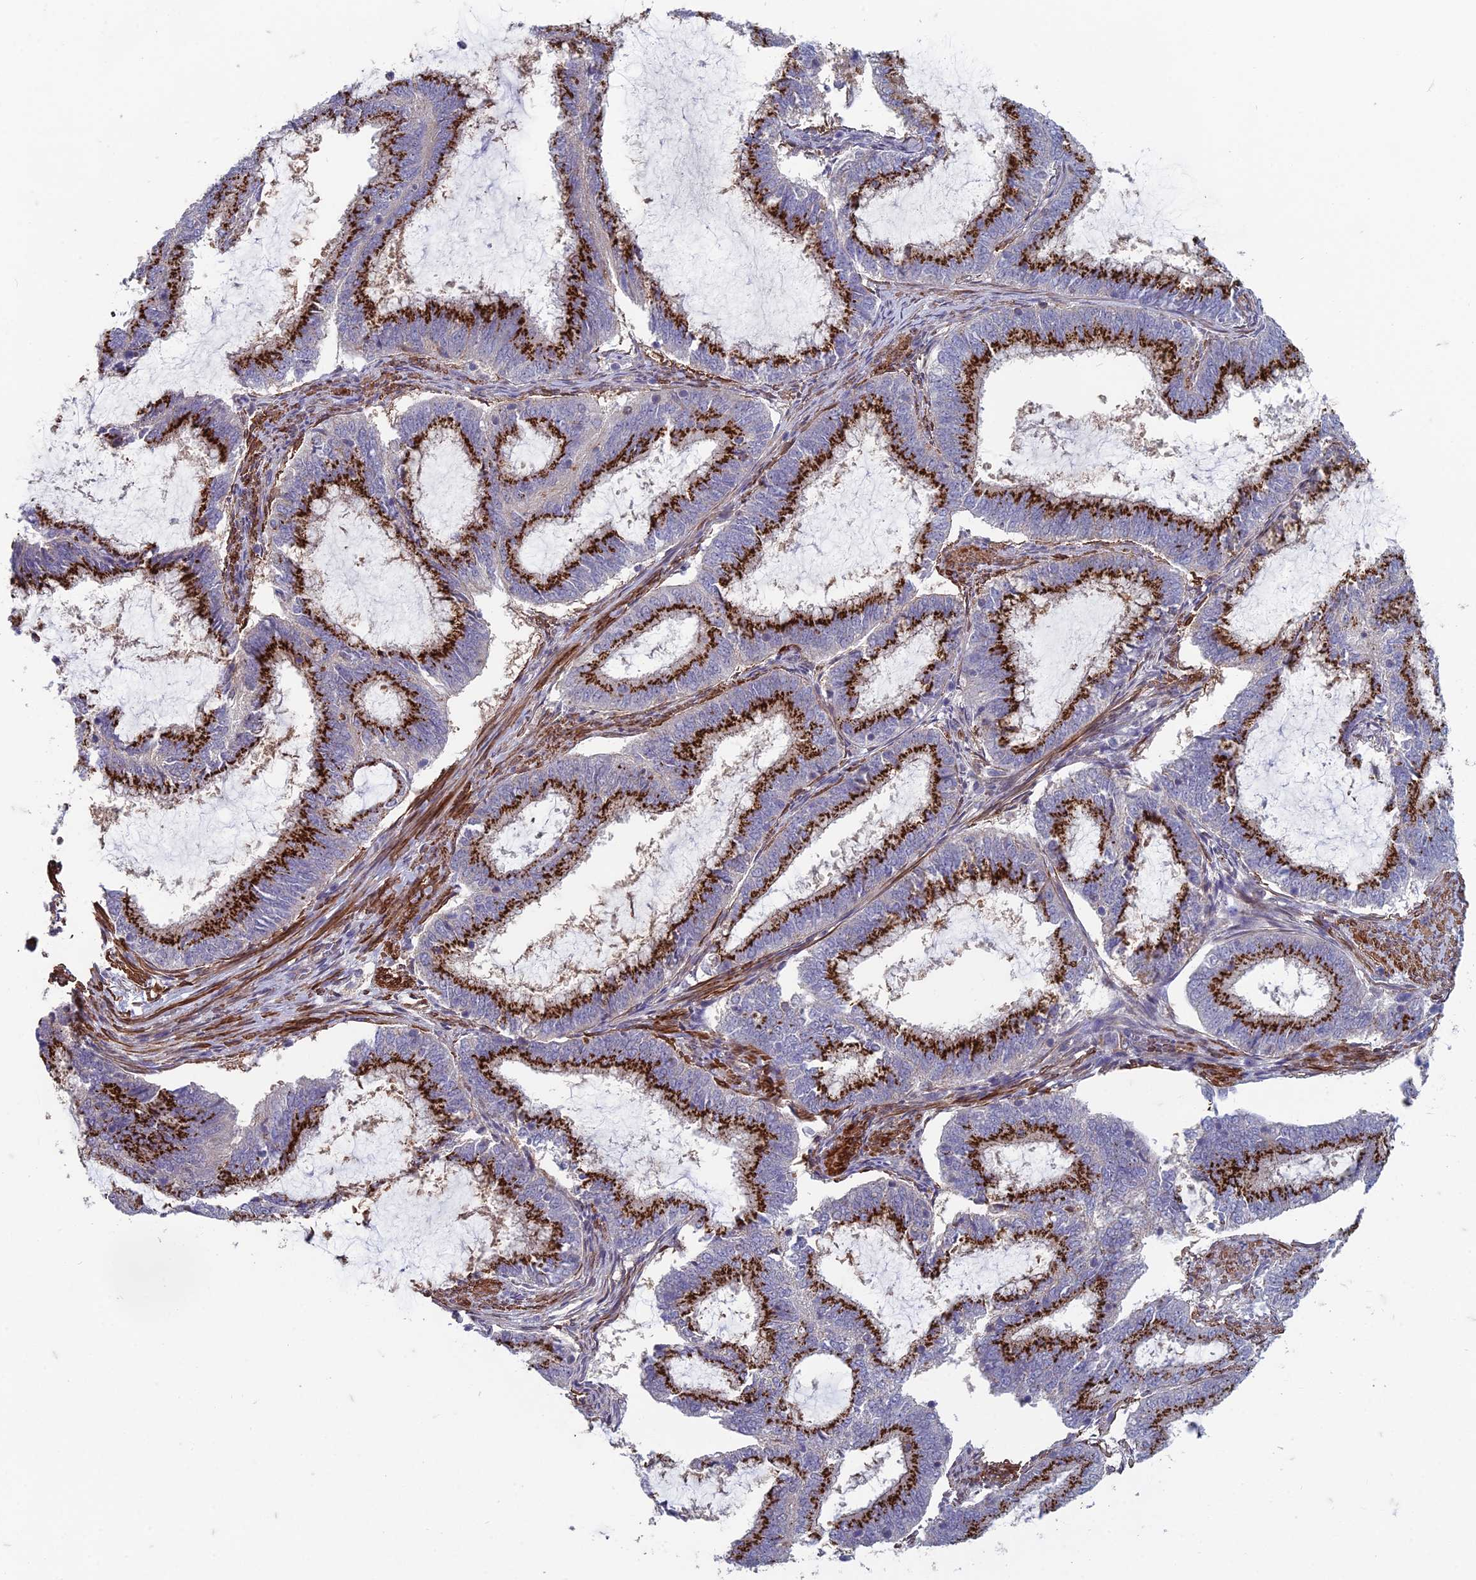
{"staining": {"intensity": "strong", "quantity": ">75%", "location": "cytoplasmic/membranous"}, "tissue": "endometrial cancer", "cell_type": "Tumor cells", "image_type": "cancer", "snomed": [{"axis": "morphology", "description": "Adenocarcinoma, NOS"}, {"axis": "topography", "description": "Endometrium"}], "caption": "Human endometrial cancer (adenocarcinoma) stained for a protein (brown) reveals strong cytoplasmic/membranous positive staining in approximately >75% of tumor cells.", "gene": "ZNF626", "patient": {"sex": "female", "age": 51}}